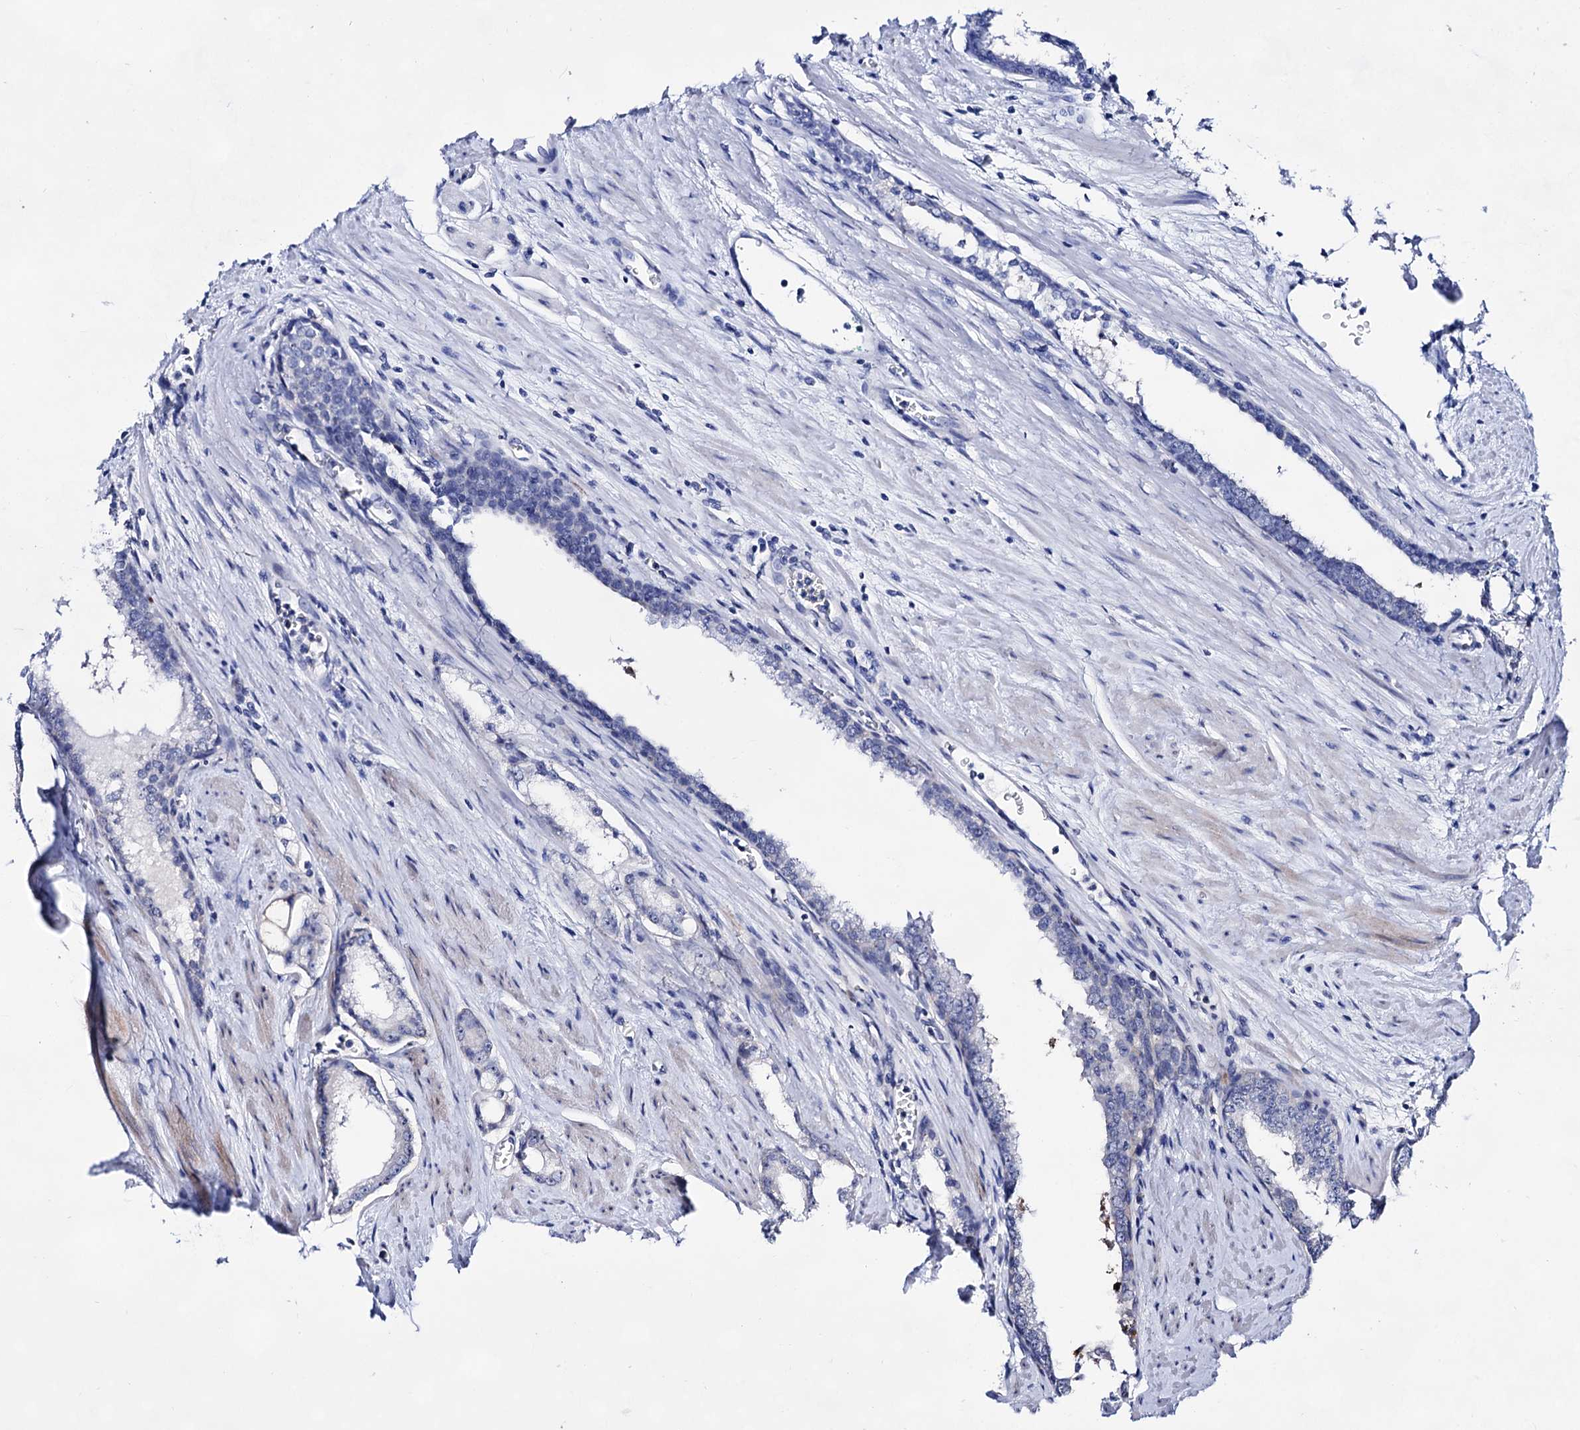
{"staining": {"intensity": "negative", "quantity": "none", "location": "none"}, "tissue": "prostate cancer", "cell_type": "Tumor cells", "image_type": "cancer", "snomed": [{"axis": "morphology", "description": "Adenocarcinoma, Low grade"}, {"axis": "topography", "description": "Prostate and seminal vesicle, NOS"}], "caption": "IHC image of neoplastic tissue: prostate low-grade adenocarcinoma stained with DAB reveals no significant protein staining in tumor cells.", "gene": "PLIN1", "patient": {"sex": "male", "age": 60}}